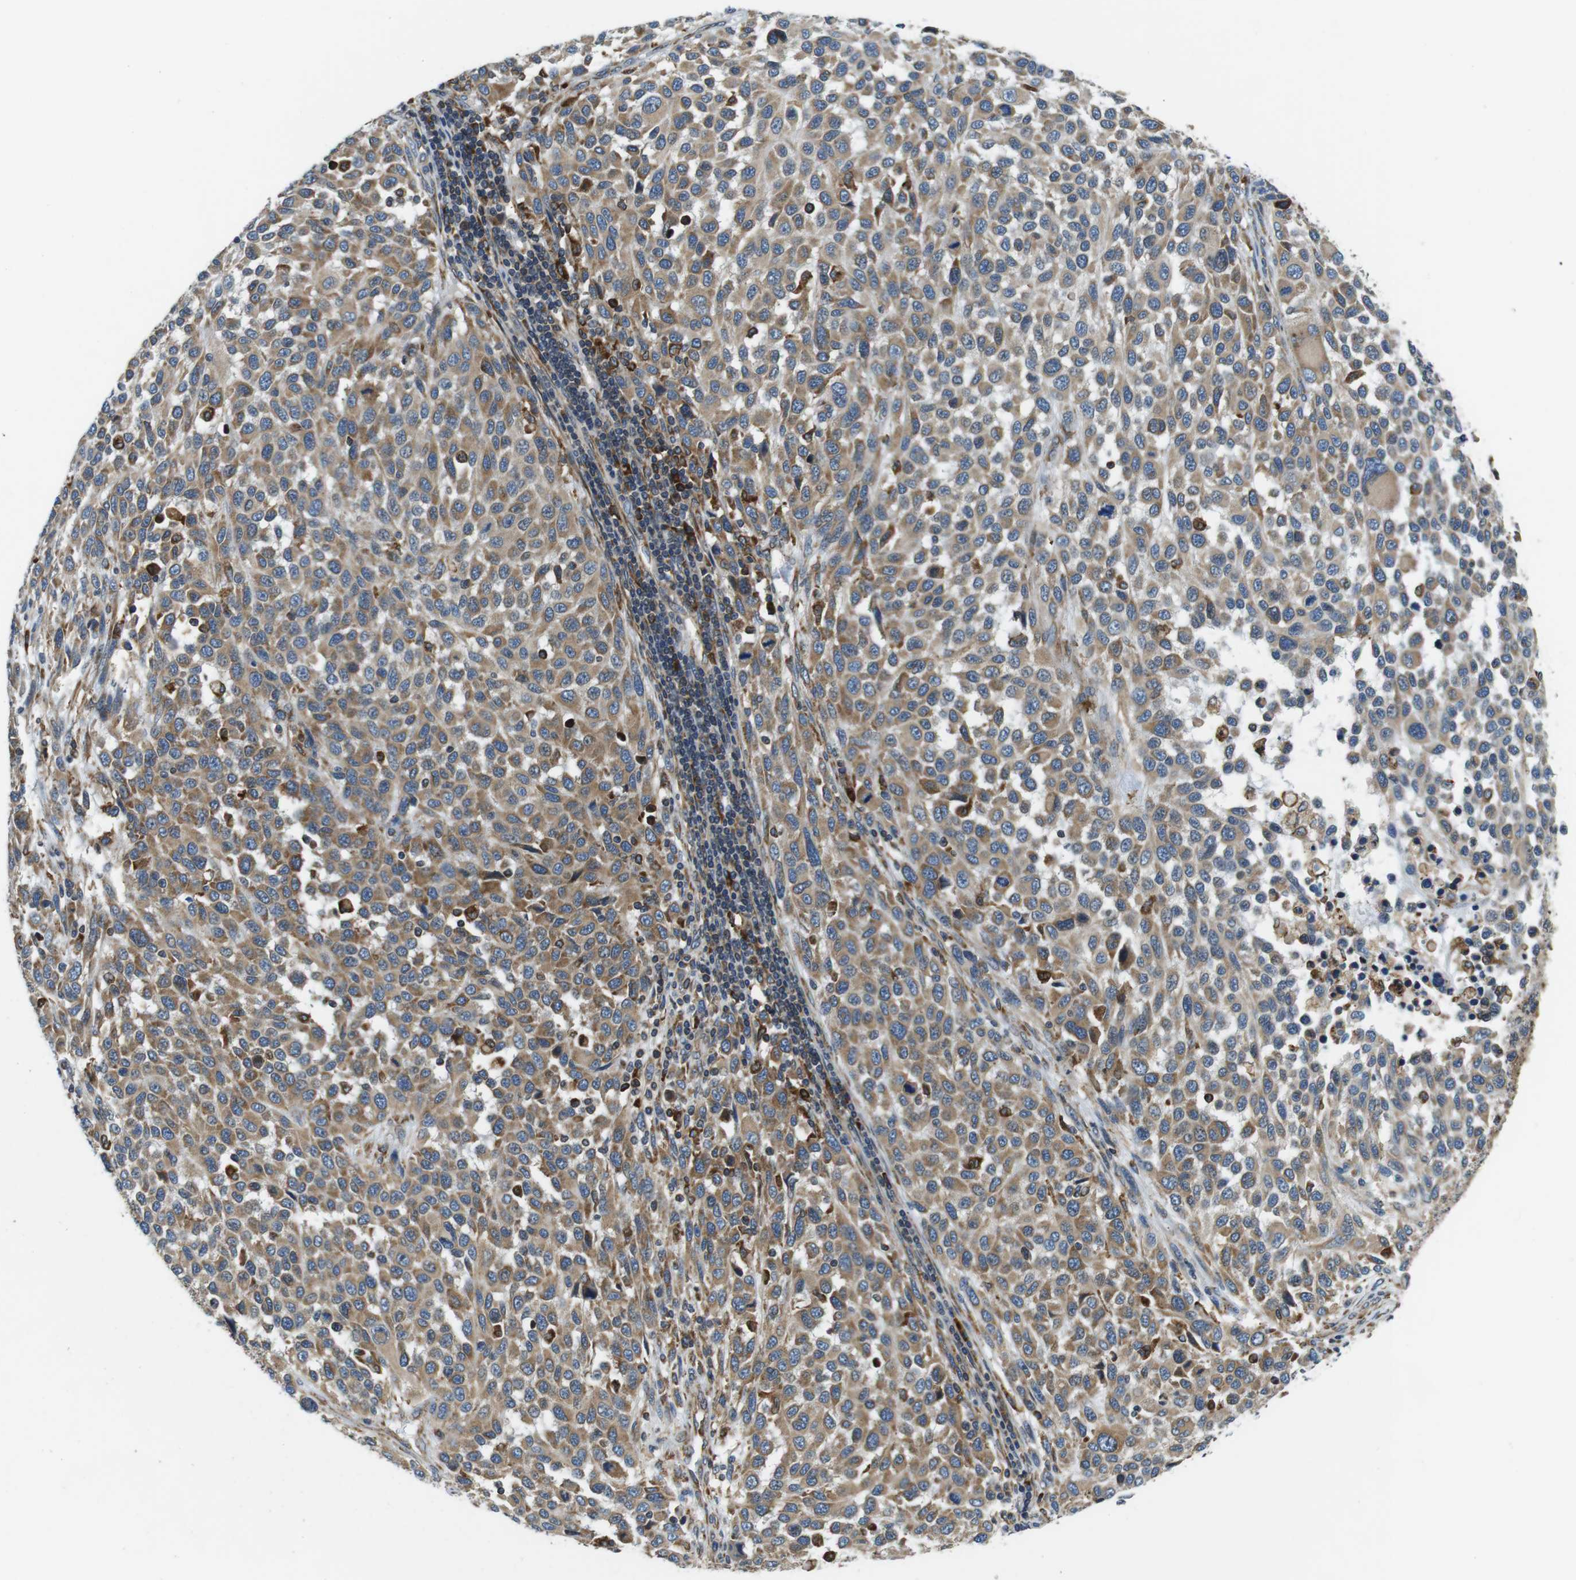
{"staining": {"intensity": "moderate", "quantity": ">75%", "location": "cytoplasmic/membranous"}, "tissue": "melanoma", "cell_type": "Tumor cells", "image_type": "cancer", "snomed": [{"axis": "morphology", "description": "Malignant melanoma, Metastatic site"}, {"axis": "topography", "description": "Lymph node"}], "caption": "Brown immunohistochemical staining in melanoma displays moderate cytoplasmic/membranous expression in approximately >75% of tumor cells.", "gene": "UGGT1", "patient": {"sex": "male", "age": 61}}